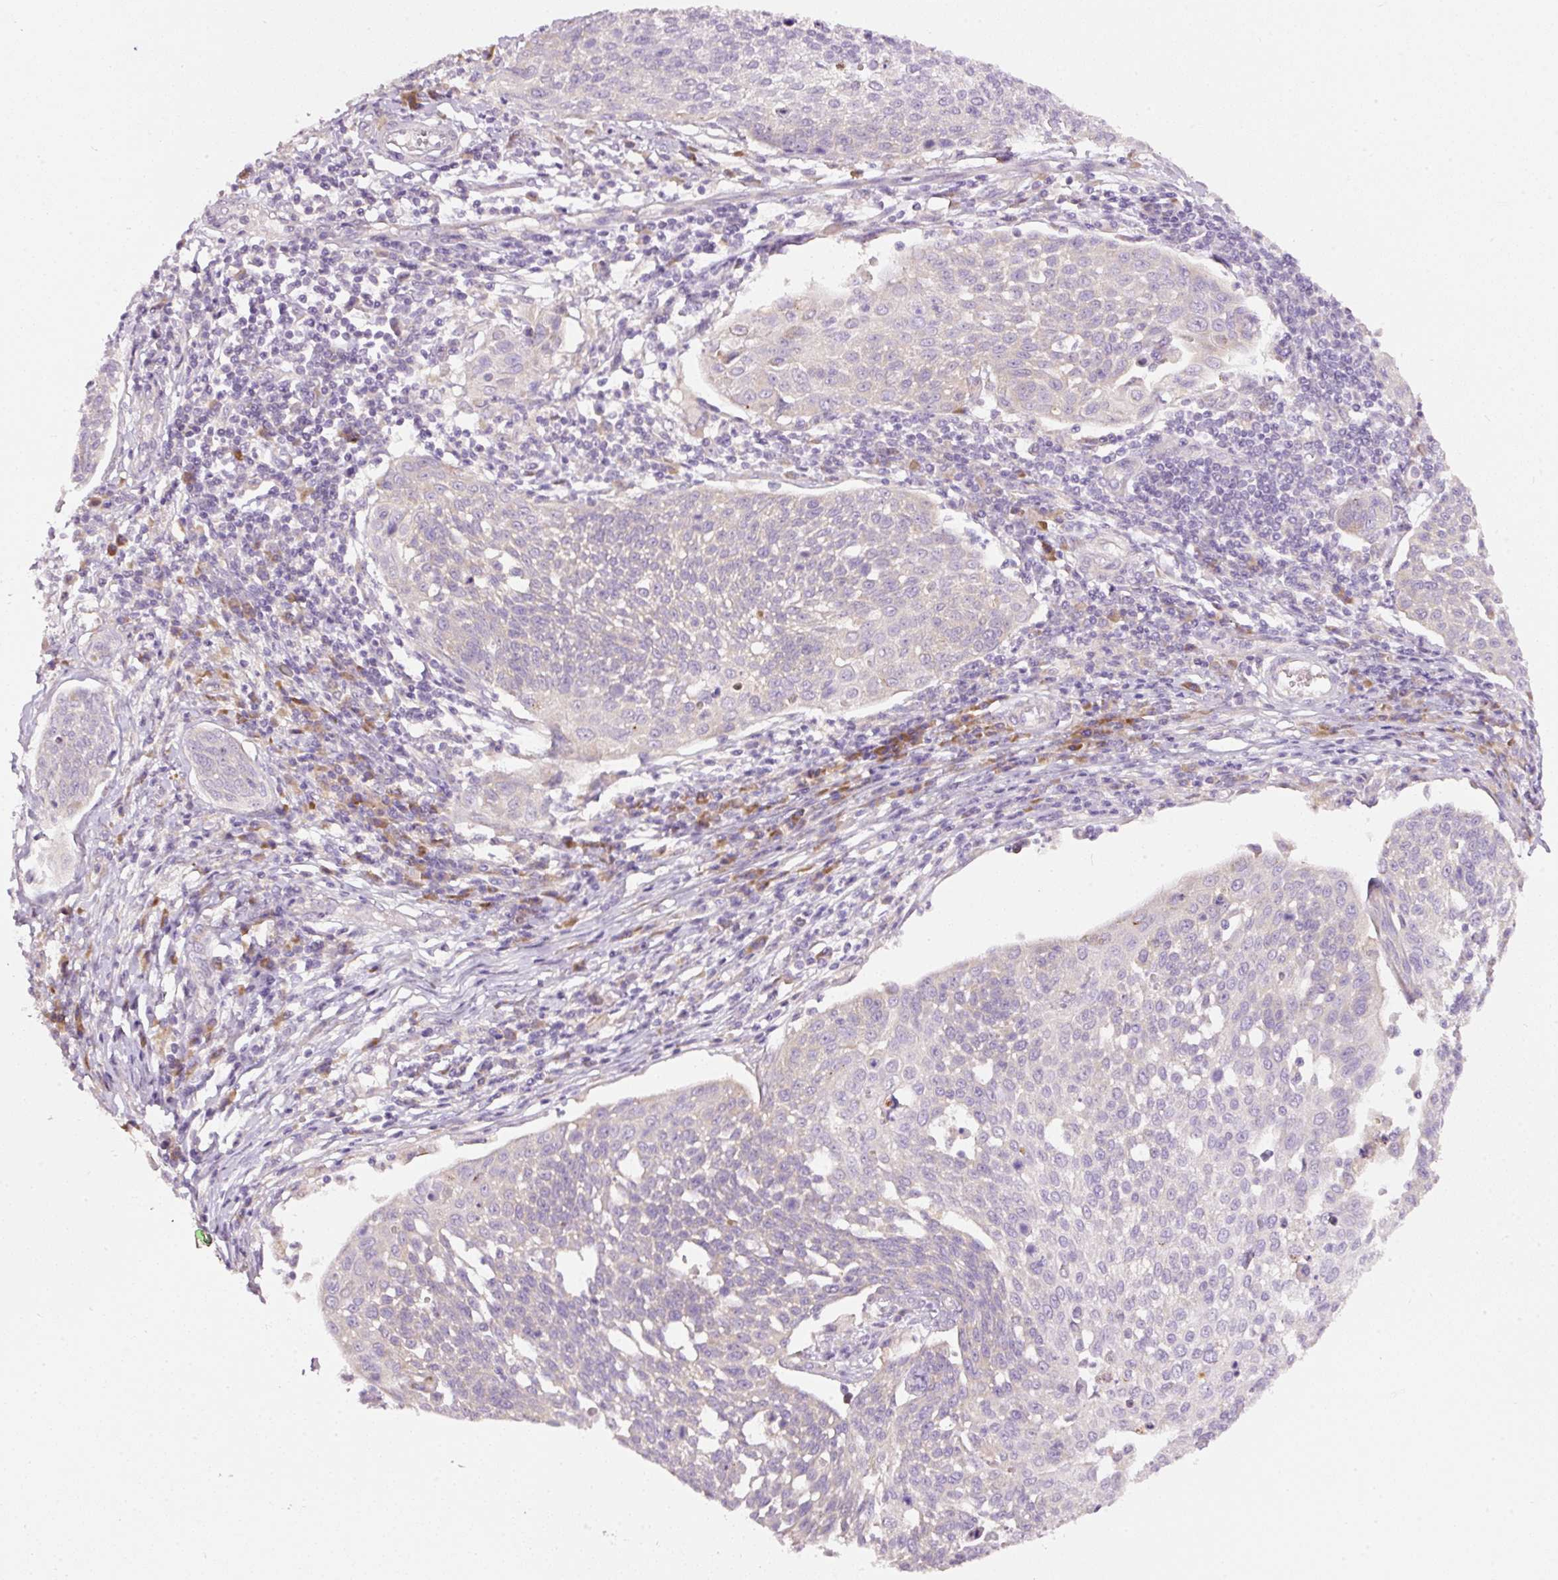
{"staining": {"intensity": "negative", "quantity": "none", "location": "none"}, "tissue": "cervical cancer", "cell_type": "Tumor cells", "image_type": "cancer", "snomed": [{"axis": "morphology", "description": "Squamous cell carcinoma, NOS"}, {"axis": "topography", "description": "Cervix"}], "caption": "IHC of cervical cancer exhibits no expression in tumor cells. (Stains: DAB immunohistochemistry with hematoxylin counter stain, Microscopy: brightfield microscopy at high magnification).", "gene": "RSPO2", "patient": {"sex": "female", "age": 34}}